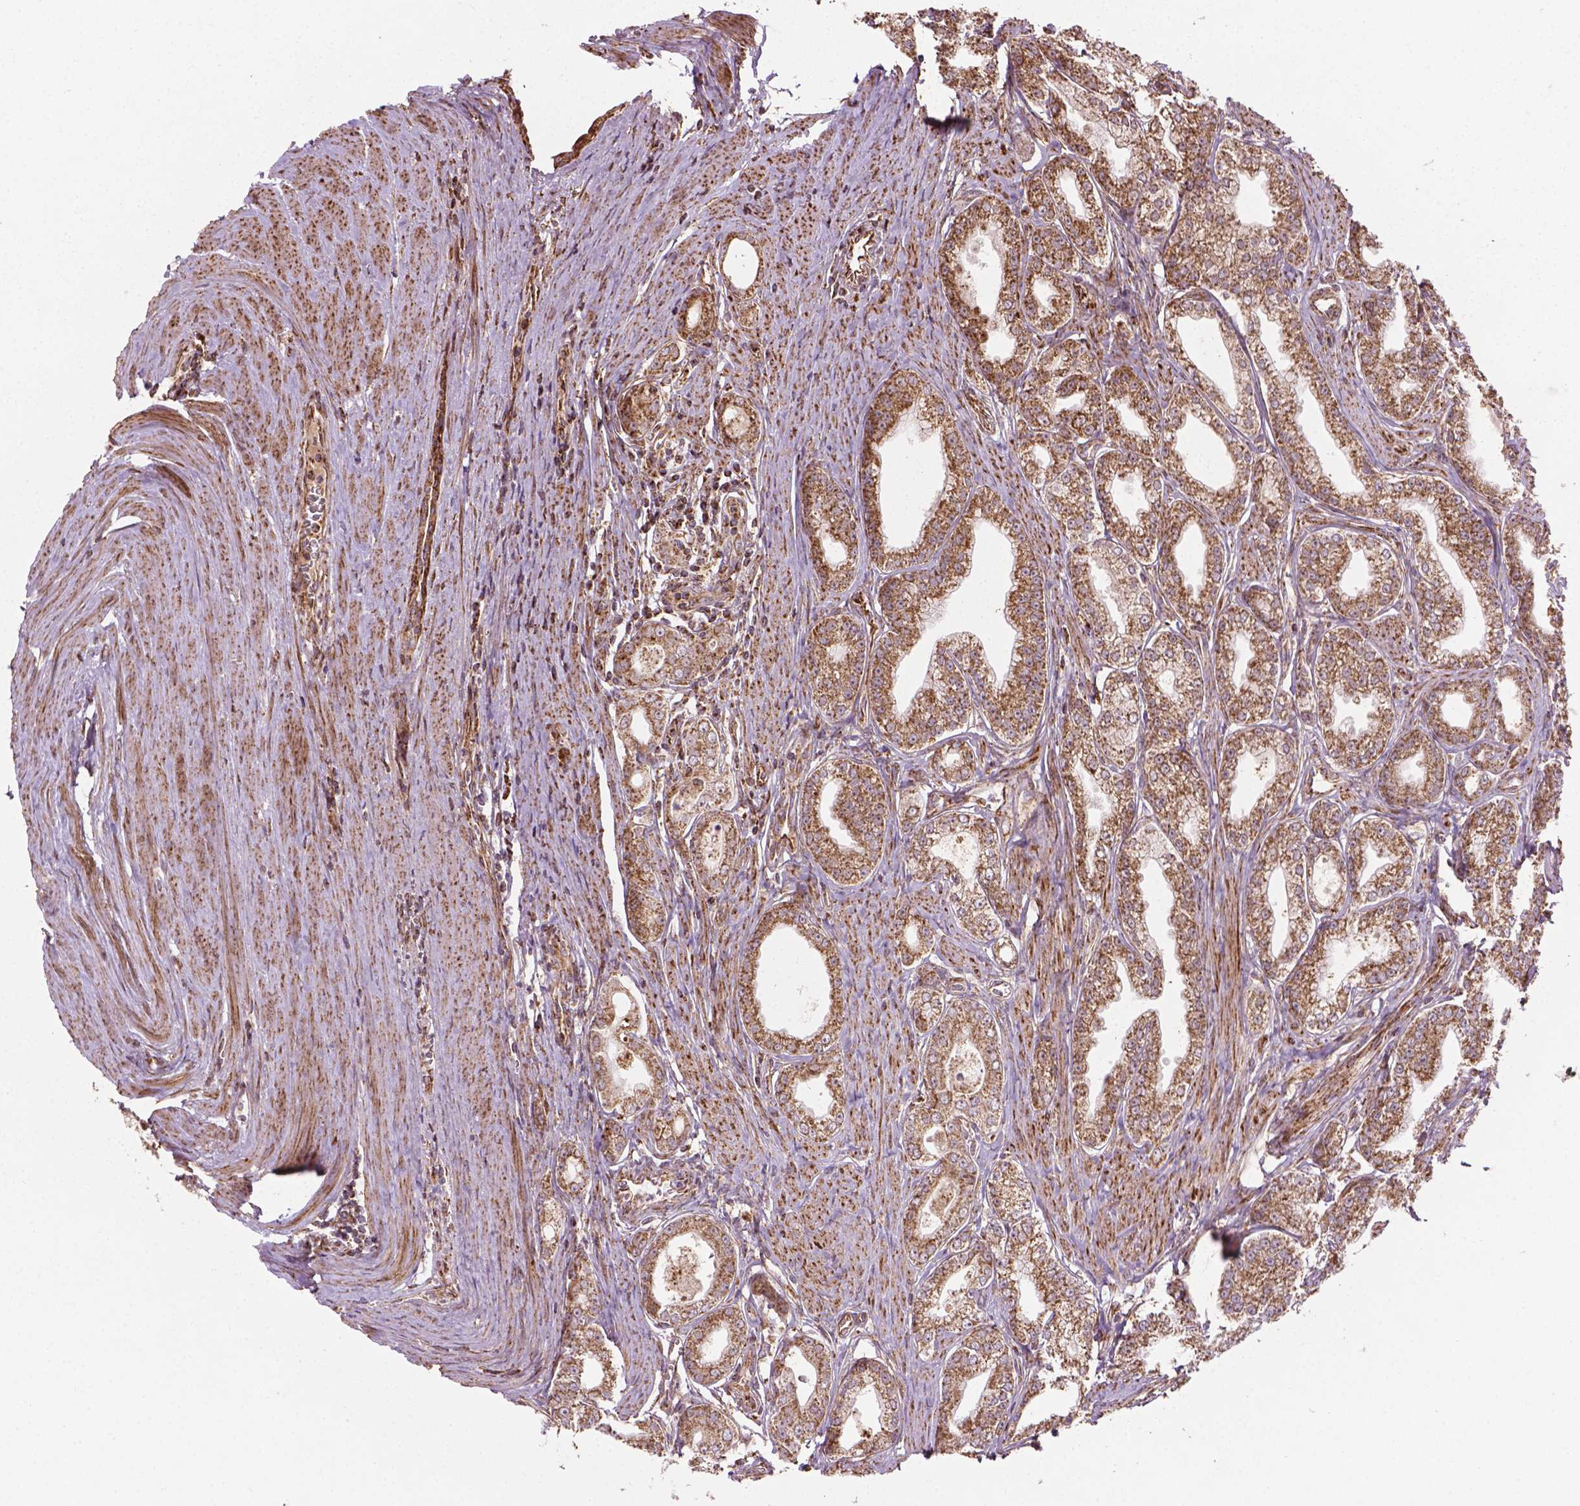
{"staining": {"intensity": "weak", "quantity": ">75%", "location": "cytoplasmic/membranous"}, "tissue": "prostate cancer", "cell_type": "Tumor cells", "image_type": "cancer", "snomed": [{"axis": "morphology", "description": "Adenocarcinoma, NOS"}, {"axis": "topography", "description": "Prostate"}], "caption": "A brown stain shows weak cytoplasmic/membranous expression of a protein in human adenocarcinoma (prostate) tumor cells.", "gene": "HS3ST3A1", "patient": {"sex": "male", "age": 71}}